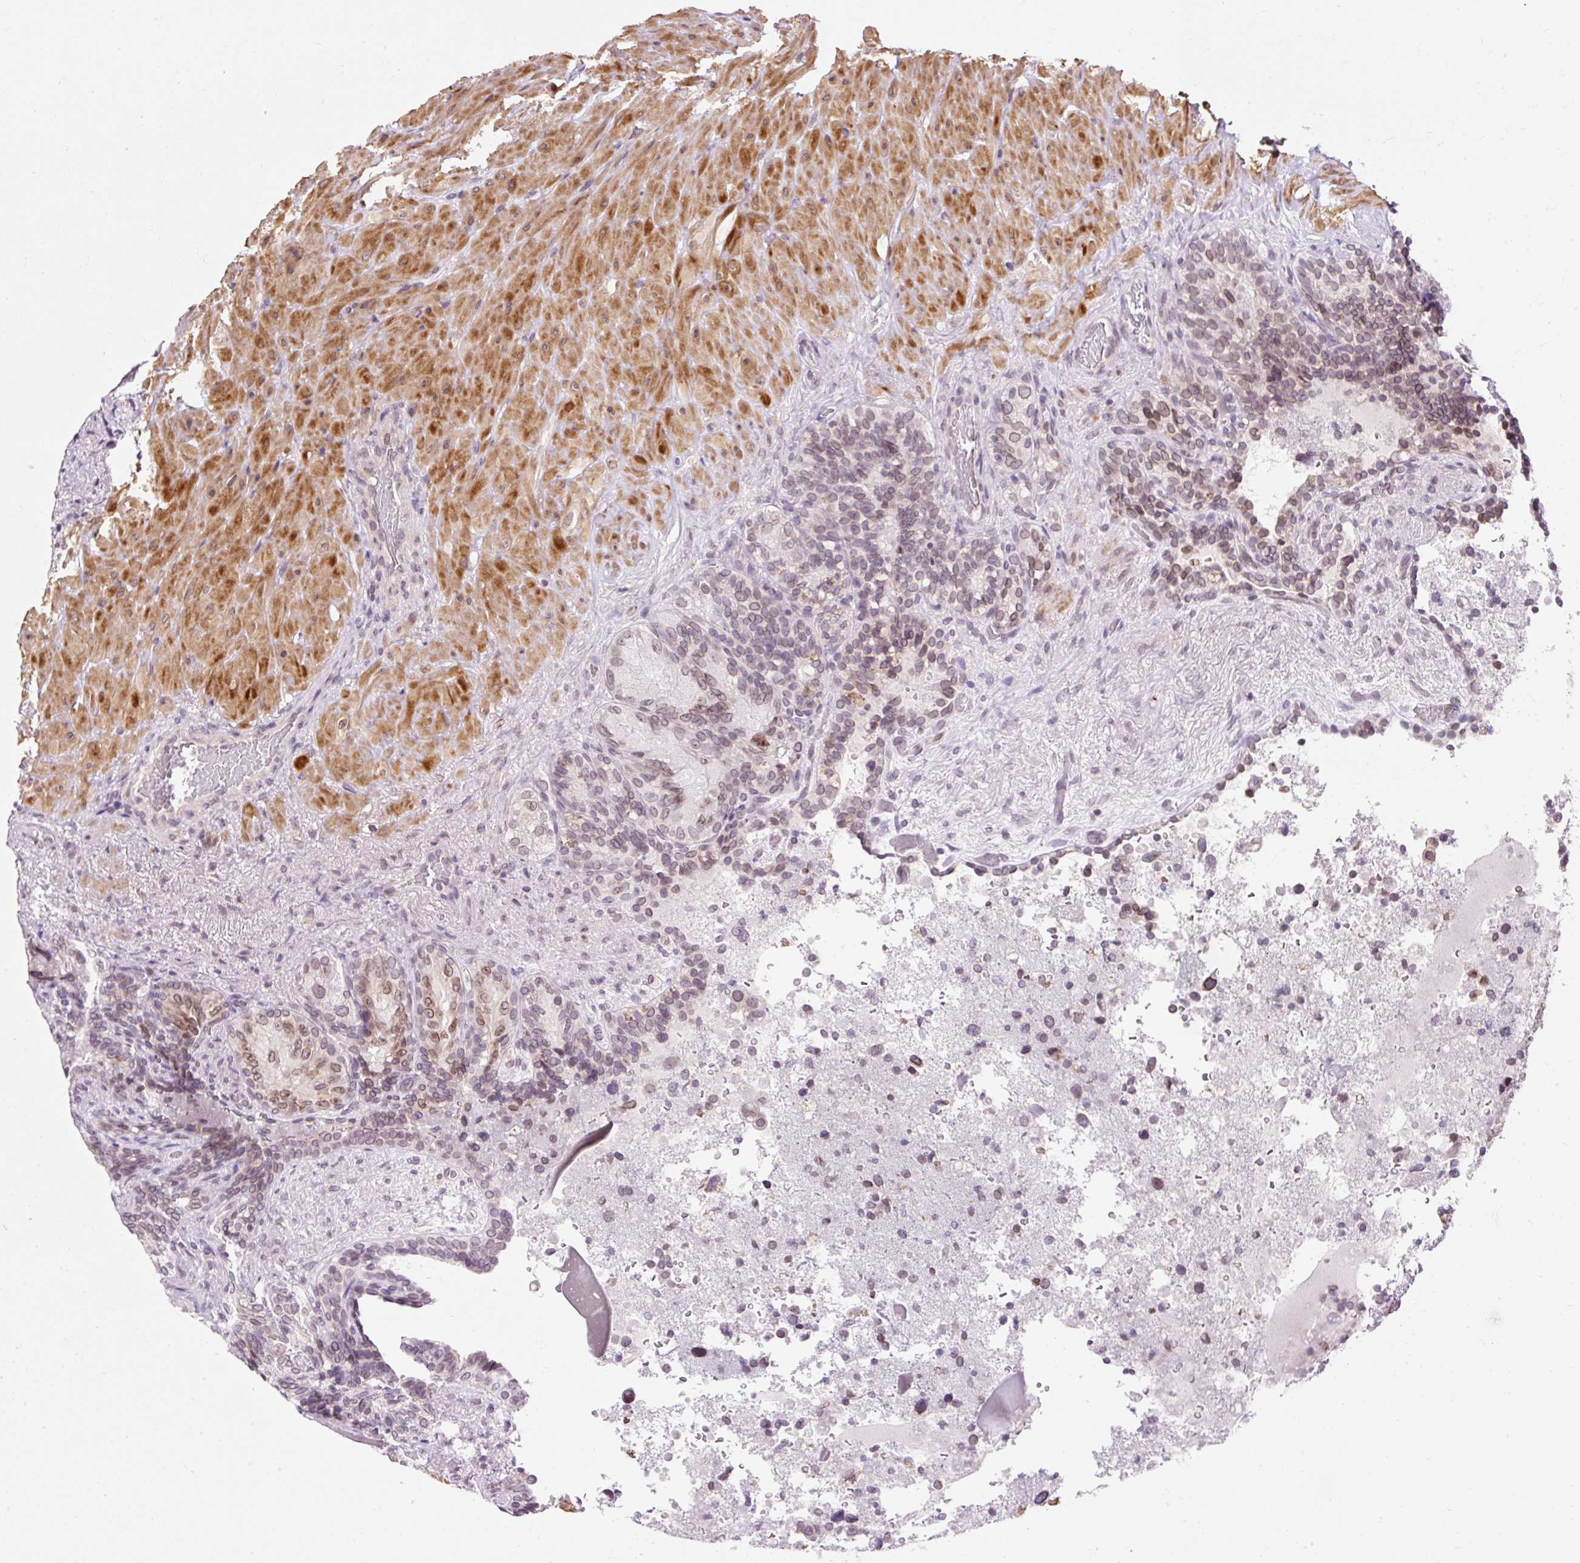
{"staining": {"intensity": "weak", "quantity": "25%-75%", "location": "cytoplasmic/membranous,nuclear"}, "tissue": "seminal vesicle", "cell_type": "Glandular cells", "image_type": "normal", "snomed": [{"axis": "morphology", "description": "Normal tissue, NOS"}, {"axis": "topography", "description": "Seminal veicle"}], "caption": "IHC (DAB) staining of unremarkable seminal vesicle shows weak cytoplasmic/membranous,nuclear protein staining in approximately 25%-75% of glandular cells. (brown staining indicates protein expression, while blue staining denotes nuclei).", "gene": "ZNF610", "patient": {"sex": "male", "age": 69}}